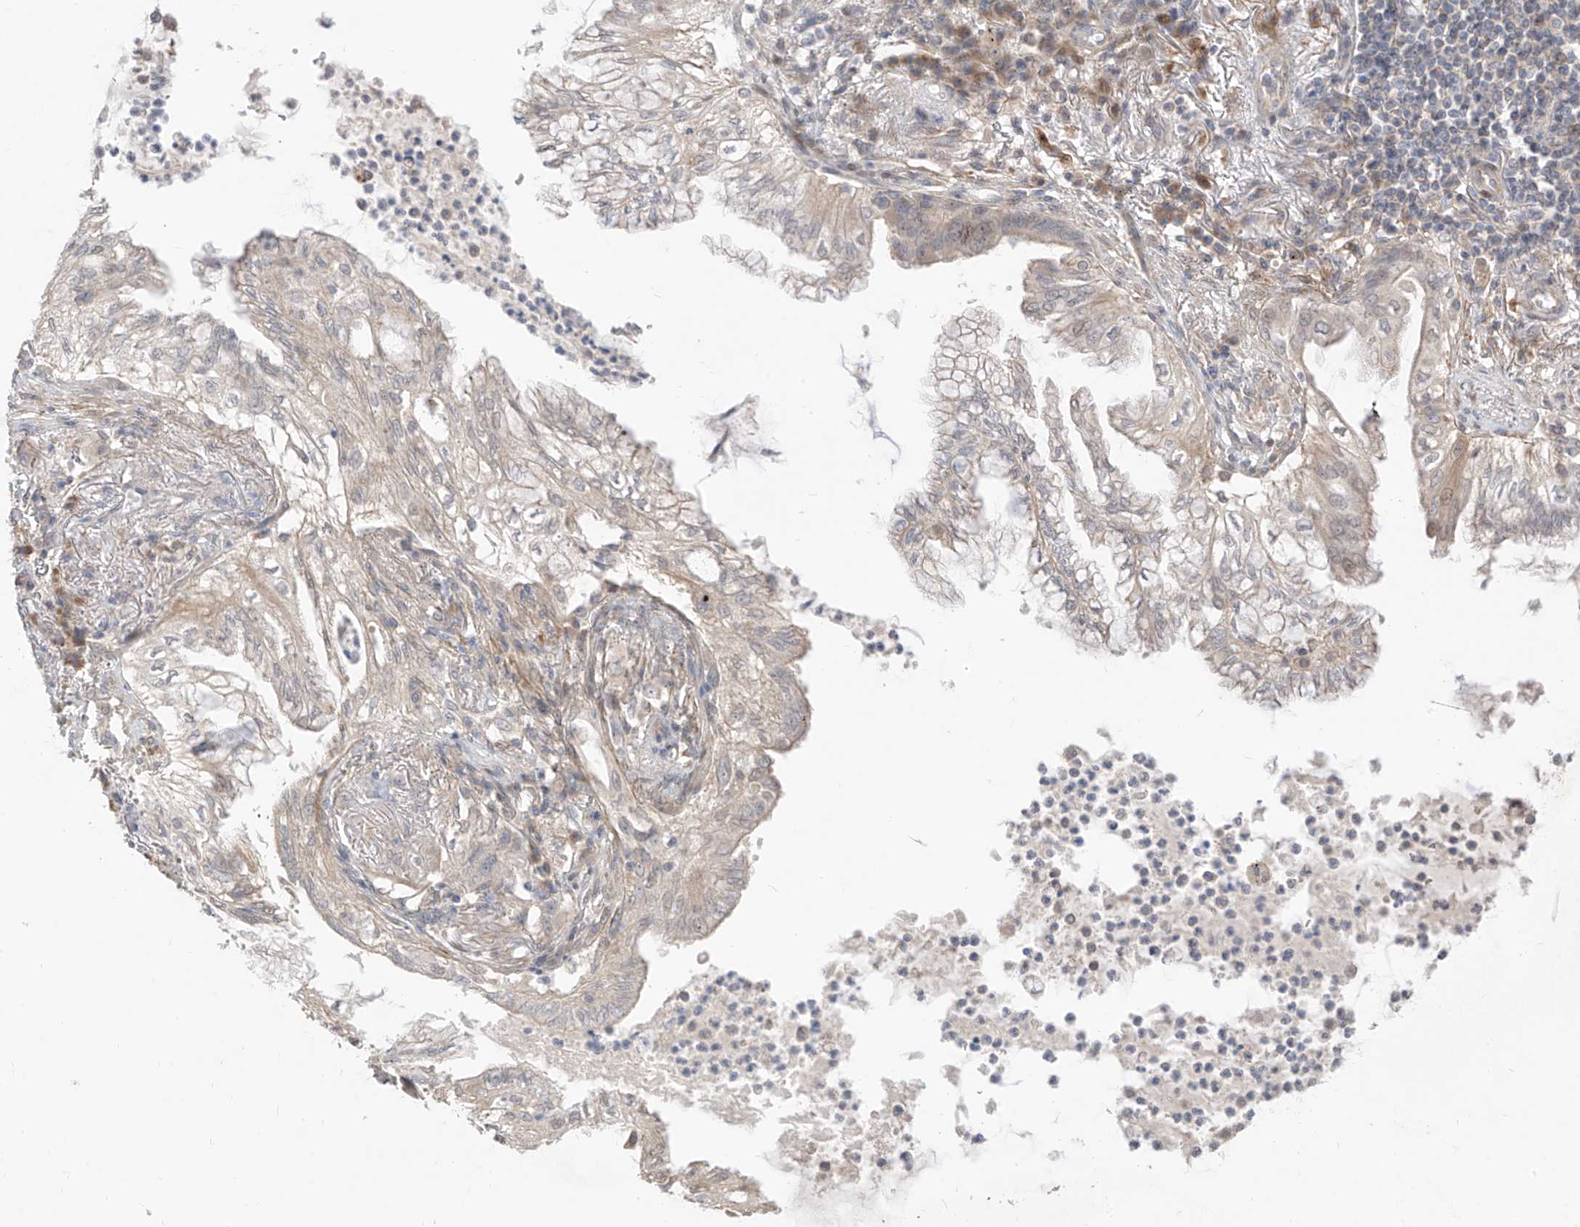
{"staining": {"intensity": "weak", "quantity": "25%-75%", "location": "cytoplasmic/membranous"}, "tissue": "lung cancer", "cell_type": "Tumor cells", "image_type": "cancer", "snomed": [{"axis": "morphology", "description": "Adenocarcinoma, NOS"}, {"axis": "topography", "description": "Lung"}], "caption": "IHC of lung adenocarcinoma demonstrates low levels of weak cytoplasmic/membranous staining in about 25%-75% of tumor cells.", "gene": "LATS1", "patient": {"sex": "female", "age": 70}}